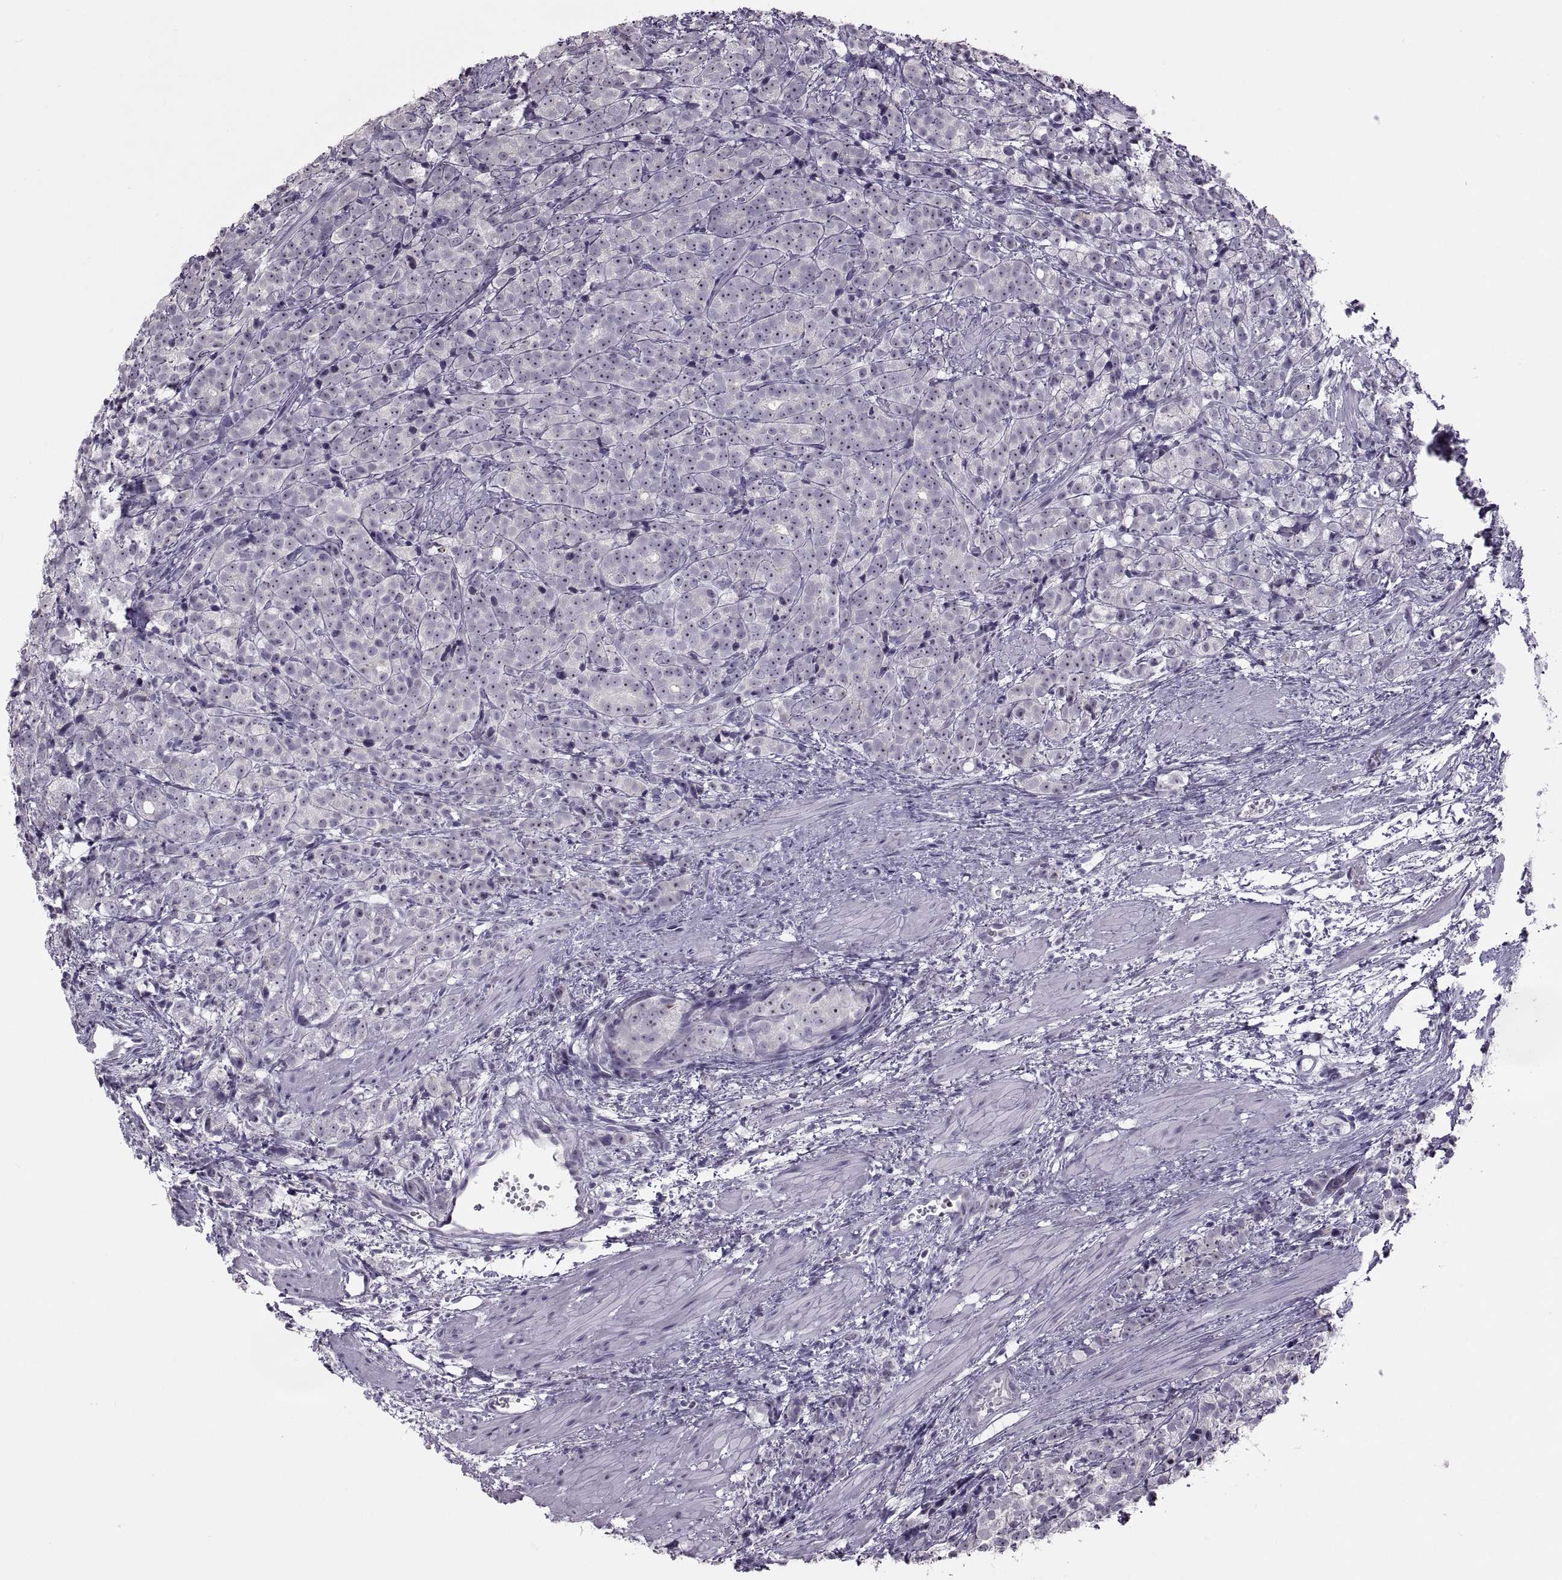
{"staining": {"intensity": "weak", "quantity": "25%-75%", "location": "cytoplasmic/membranous"}, "tissue": "prostate cancer", "cell_type": "Tumor cells", "image_type": "cancer", "snomed": [{"axis": "morphology", "description": "Adenocarcinoma, High grade"}, {"axis": "topography", "description": "Prostate"}], "caption": "Prostate cancer stained with DAB (3,3'-diaminobenzidine) immunohistochemistry (IHC) shows low levels of weak cytoplasmic/membranous expression in approximately 25%-75% of tumor cells.", "gene": "ASIC2", "patient": {"sex": "male", "age": 53}}